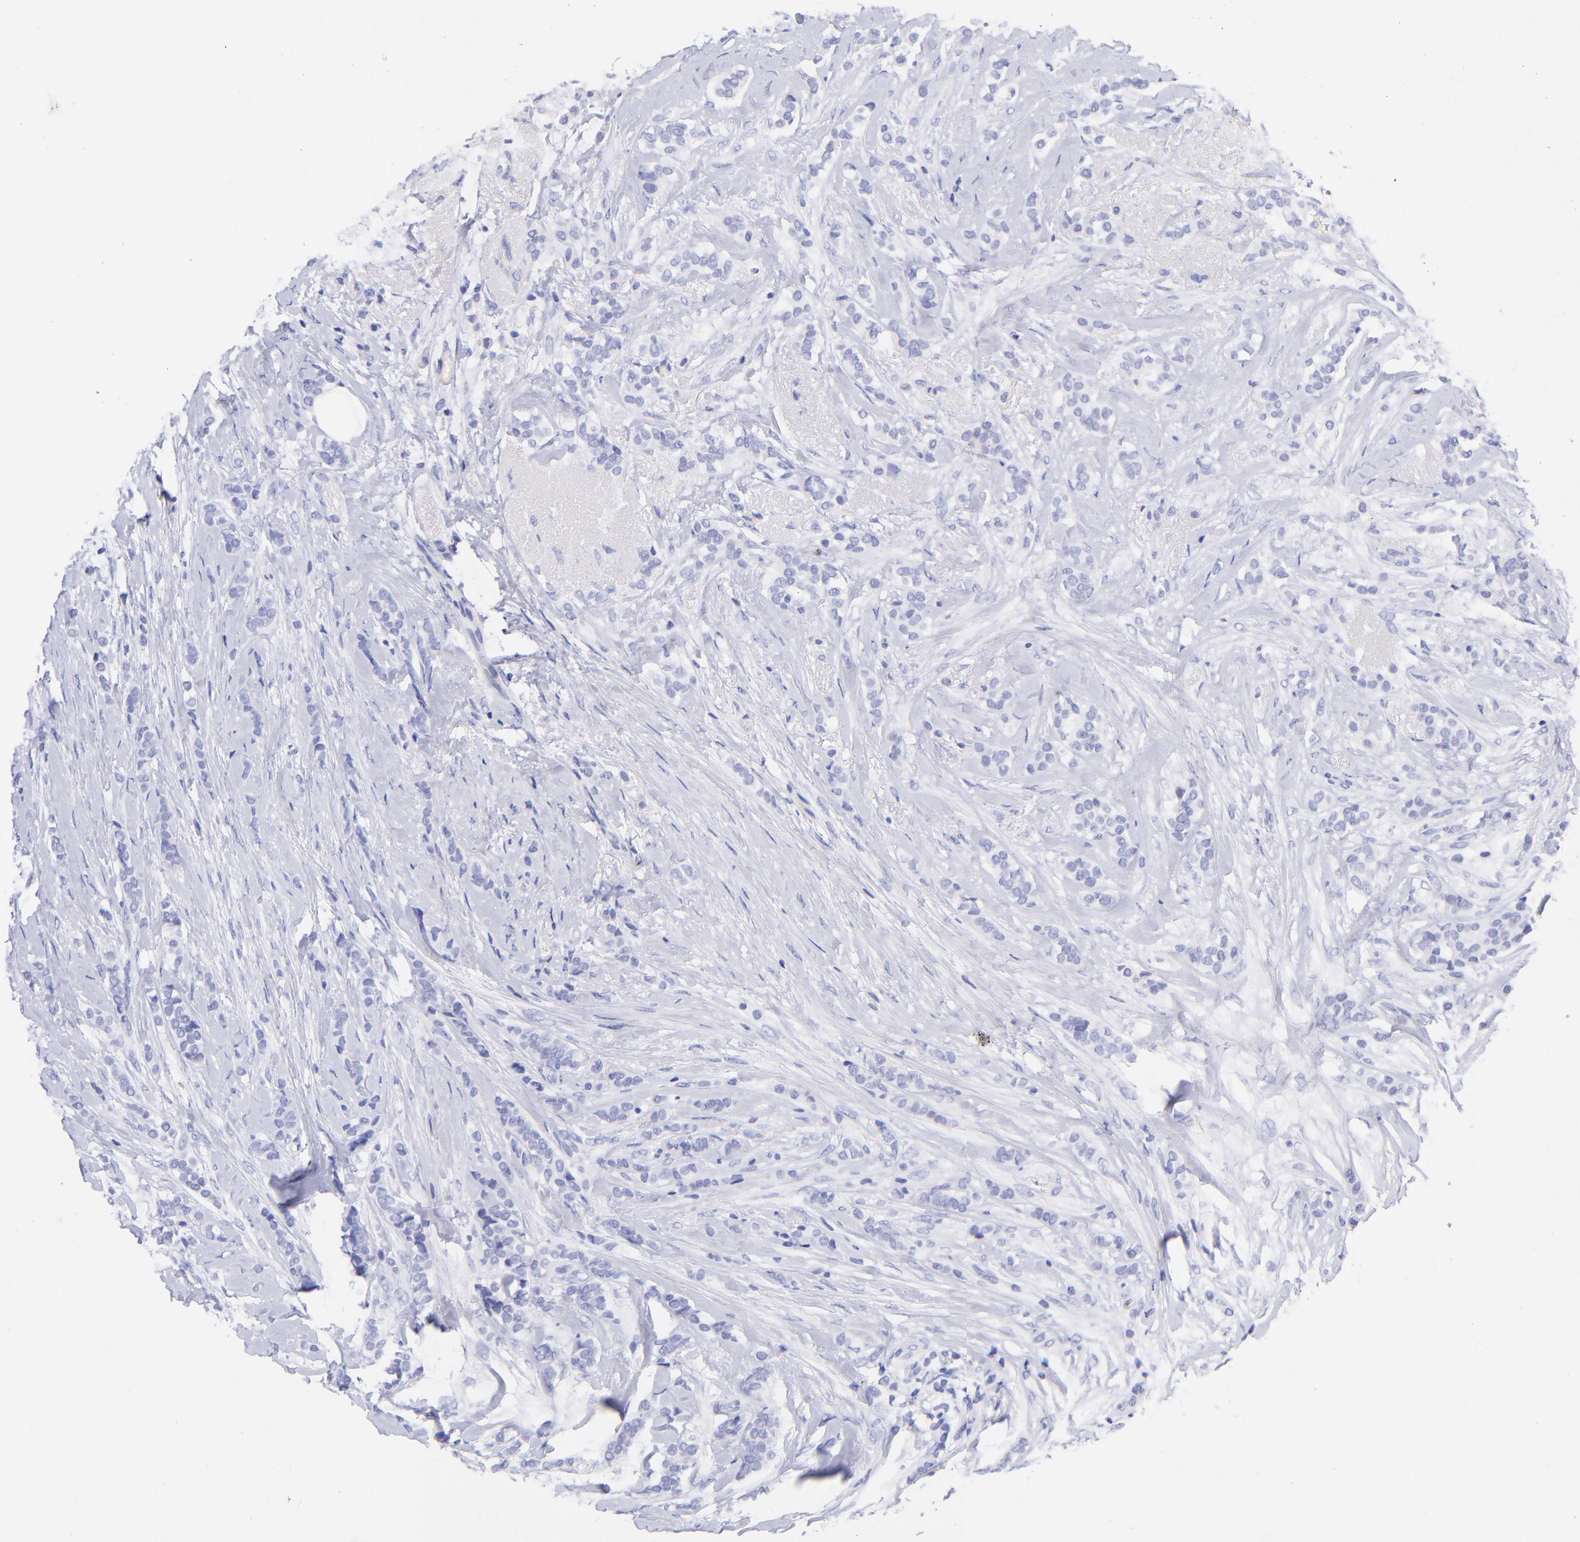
{"staining": {"intensity": "negative", "quantity": "none", "location": "none"}, "tissue": "breast cancer", "cell_type": "Tumor cells", "image_type": "cancer", "snomed": [{"axis": "morphology", "description": "Lobular carcinoma"}, {"axis": "topography", "description": "Breast"}], "caption": "DAB (3,3'-diaminobenzidine) immunohistochemical staining of lobular carcinoma (breast) exhibits no significant staining in tumor cells.", "gene": "RAB3B", "patient": {"sex": "female", "age": 56}}